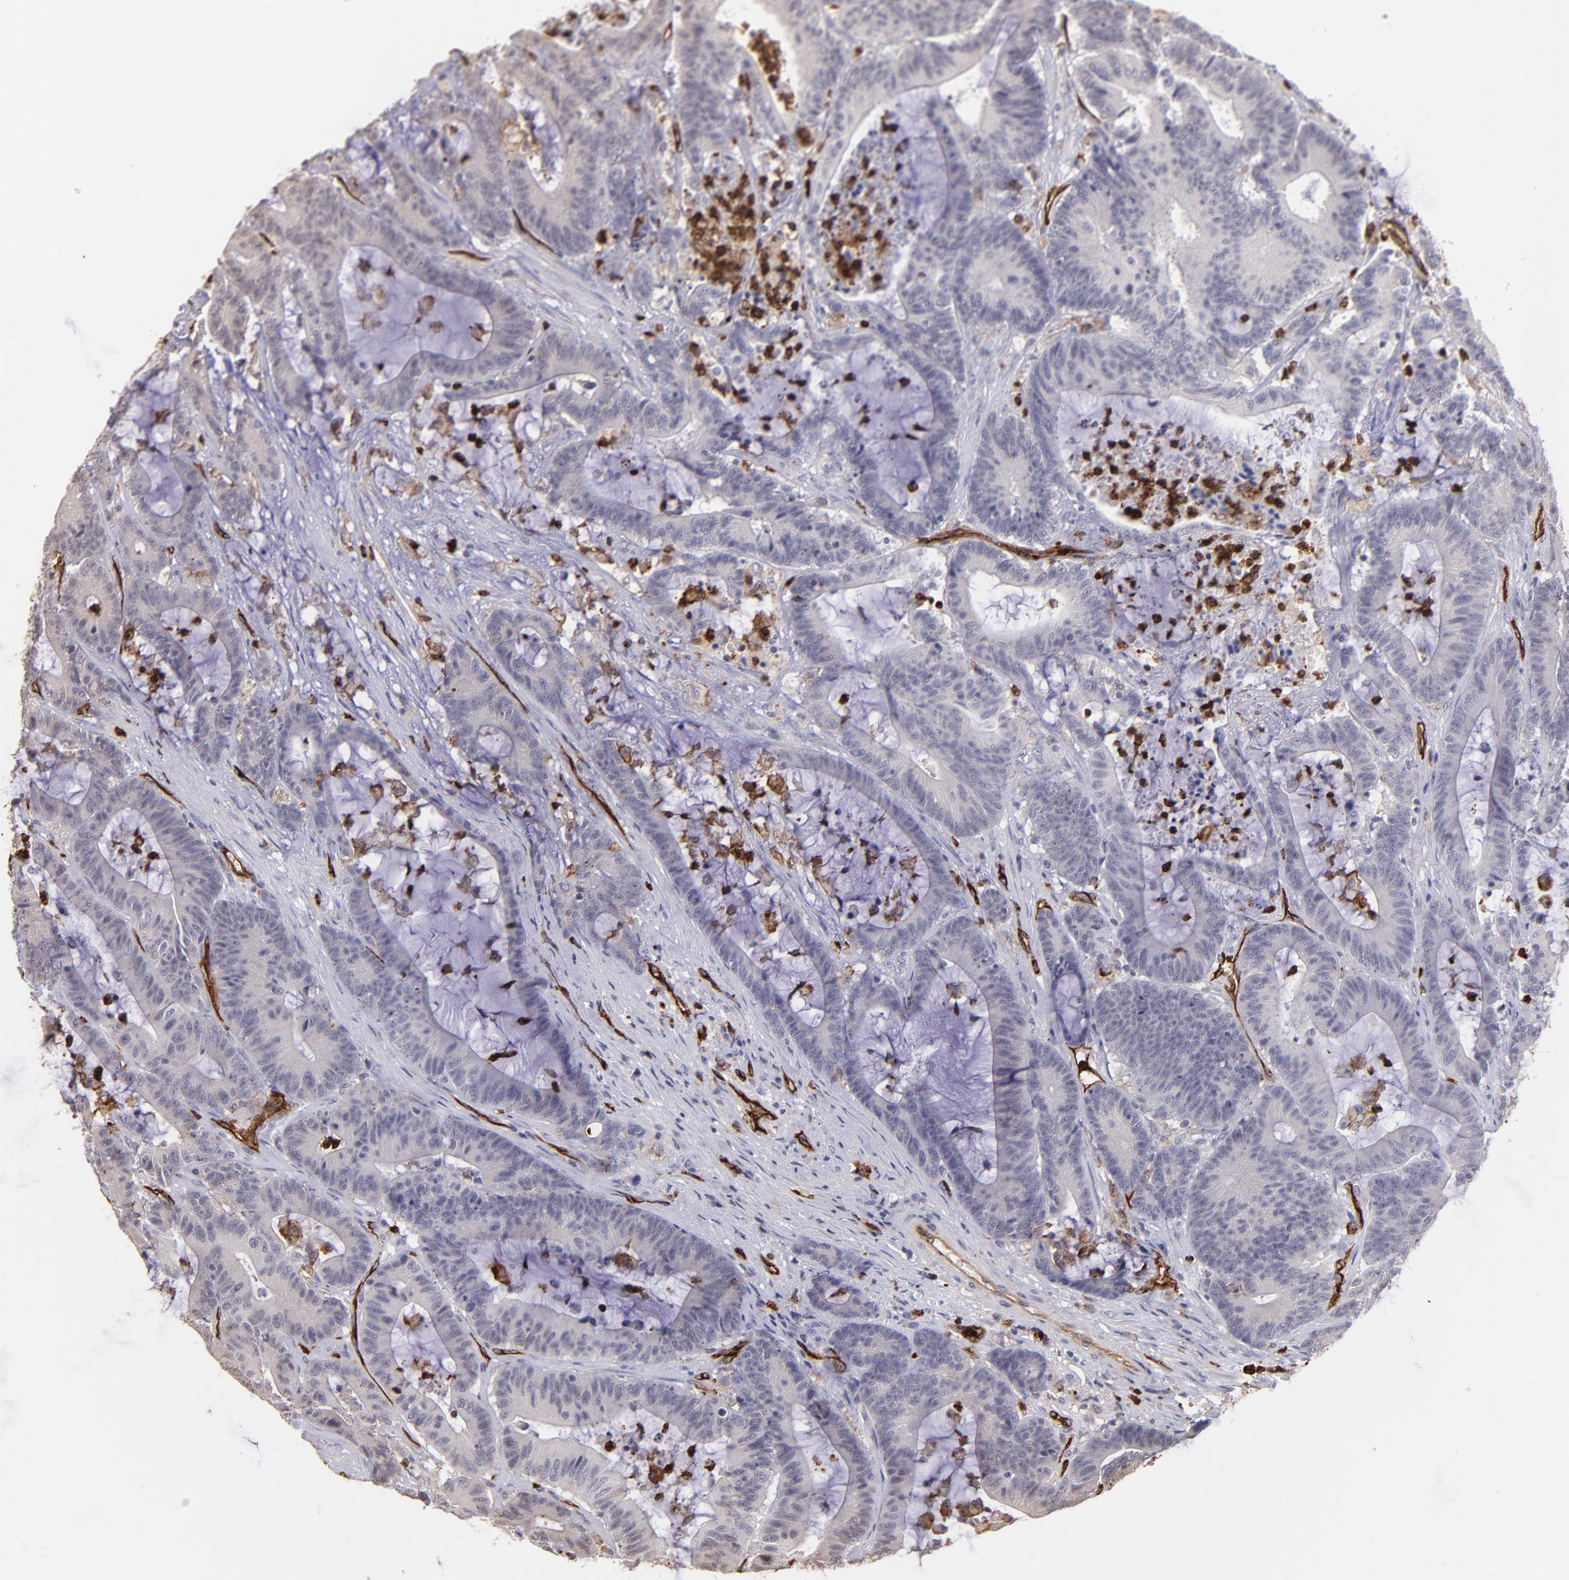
{"staining": {"intensity": "negative", "quantity": "none", "location": "none"}, "tissue": "colorectal cancer", "cell_type": "Tumor cells", "image_type": "cancer", "snomed": [{"axis": "morphology", "description": "Adenocarcinoma, NOS"}, {"axis": "topography", "description": "Colon"}], "caption": "There is no significant staining in tumor cells of colorectal cancer. (Brightfield microscopy of DAB (3,3'-diaminobenzidine) immunohistochemistry at high magnification).", "gene": "DYSF", "patient": {"sex": "female", "age": 84}}